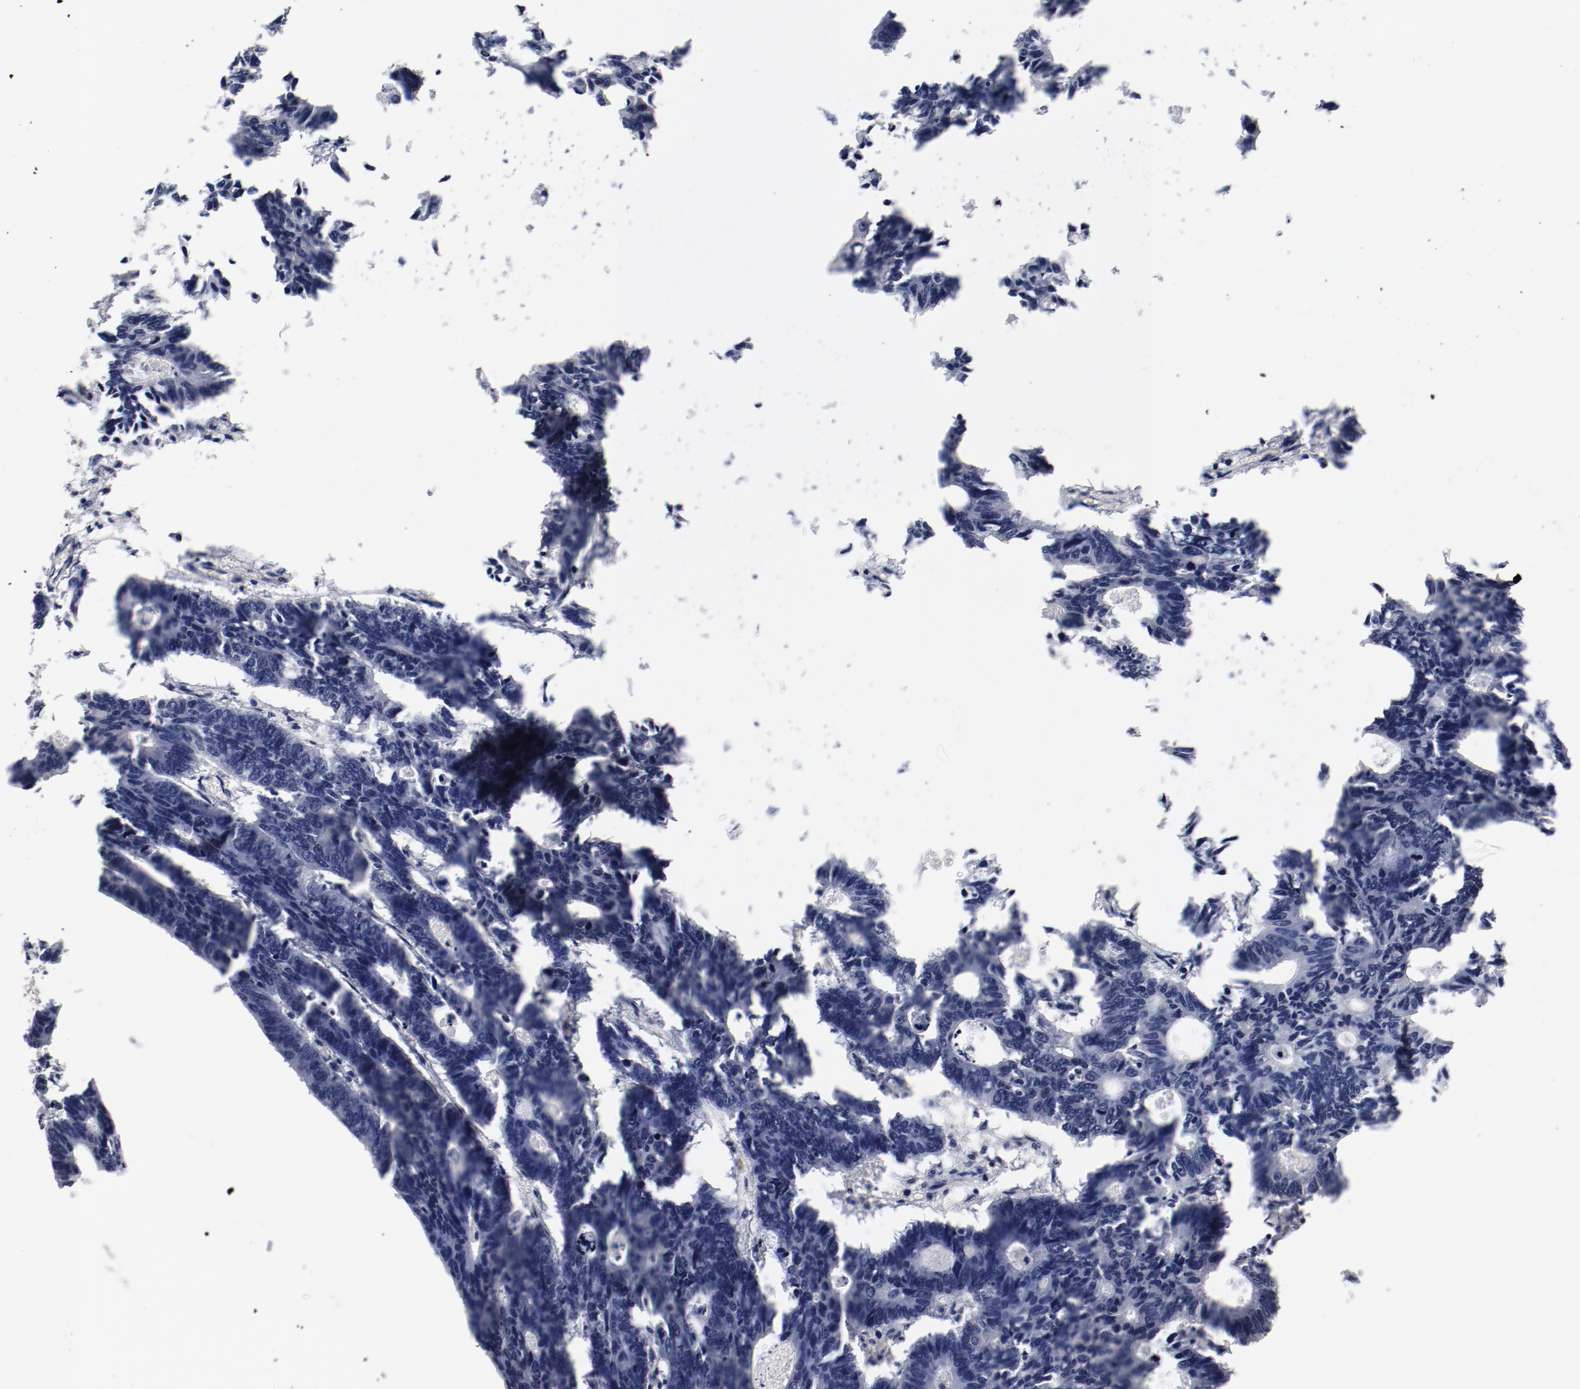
{"staining": {"intensity": "negative", "quantity": "none", "location": "none"}, "tissue": "colorectal cancer", "cell_type": "Tumor cells", "image_type": "cancer", "snomed": [{"axis": "morphology", "description": "Adenocarcinoma, NOS"}, {"axis": "topography", "description": "Colon"}], "caption": "This is a histopathology image of immunohistochemistry staining of colorectal cancer (adenocarcinoma), which shows no staining in tumor cells.", "gene": "CBL", "patient": {"sex": "female", "age": 55}}